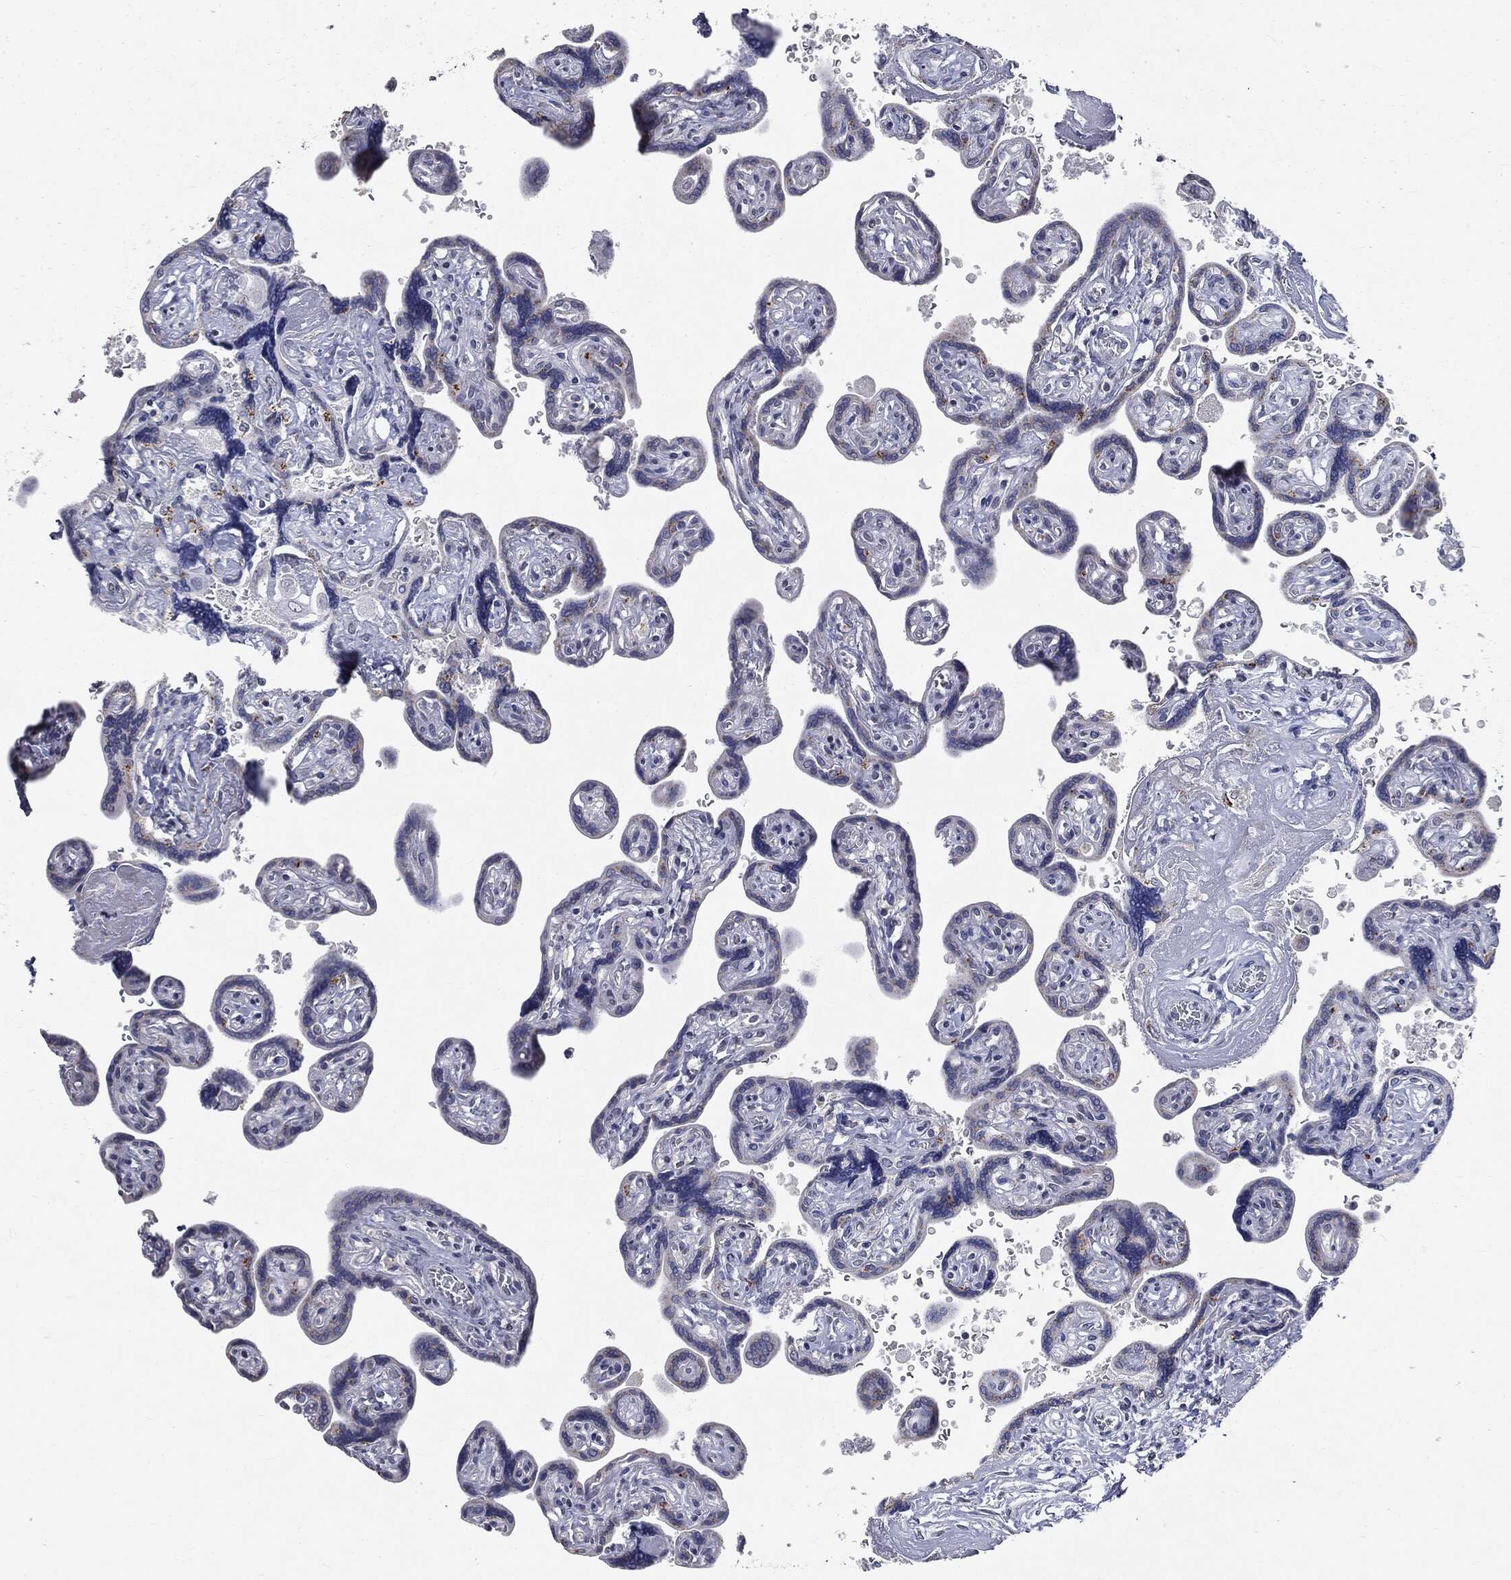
{"staining": {"intensity": "strong", "quantity": "<25%", "location": "nuclear"}, "tissue": "placenta", "cell_type": "Decidual cells", "image_type": "normal", "snomed": [{"axis": "morphology", "description": "Normal tissue, NOS"}, {"axis": "topography", "description": "Placenta"}], "caption": "A photomicrograph showing strong nuclear positivity in about <25% of decidual cells in normal placenta, as visualized by brown immunohistochemical staining.", "gene": "CASD1", "patient": {"sex": "female", "age": 32}}